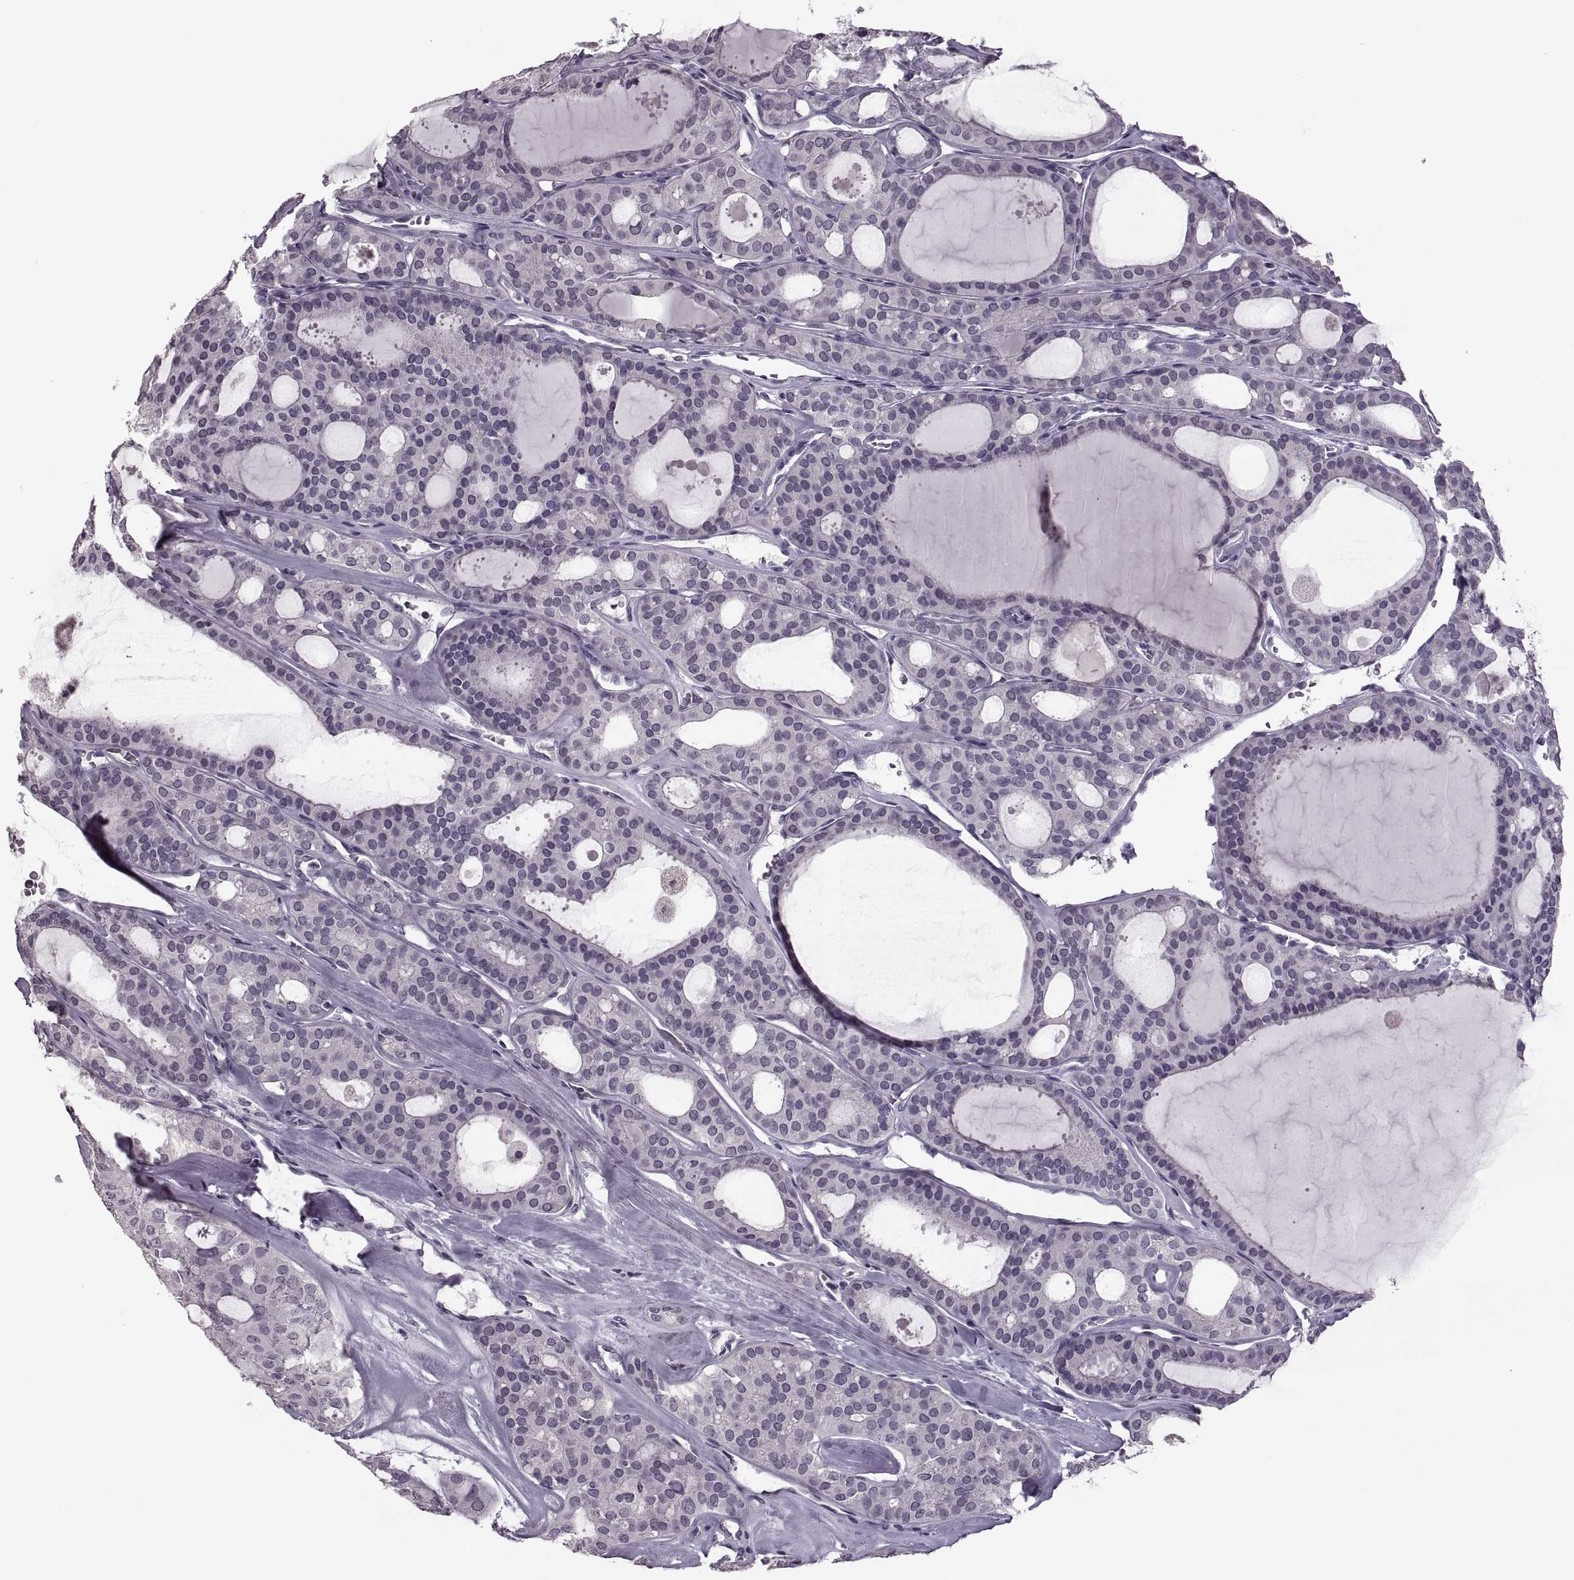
{"staining": {"intensity": "negative", "quantity": "none", "location": "none"}, "tissue": "thyroid cancer", "cell_type": "Tumor cells", "image_type": "cancer", "snomed": [{"axis": "morphology", "description": "Follicular adenoma carcinoma, NOS"}, {"axis": "topography", "description": "Thyroid gland"}], "caption": "Immunohistochemistry (IHC) of thyroid follicular adenoma carcinoma demonstrates no staining in tumor cells.", "gene": "PAGE5", "patient": {"sex": "male", "age": 75}}